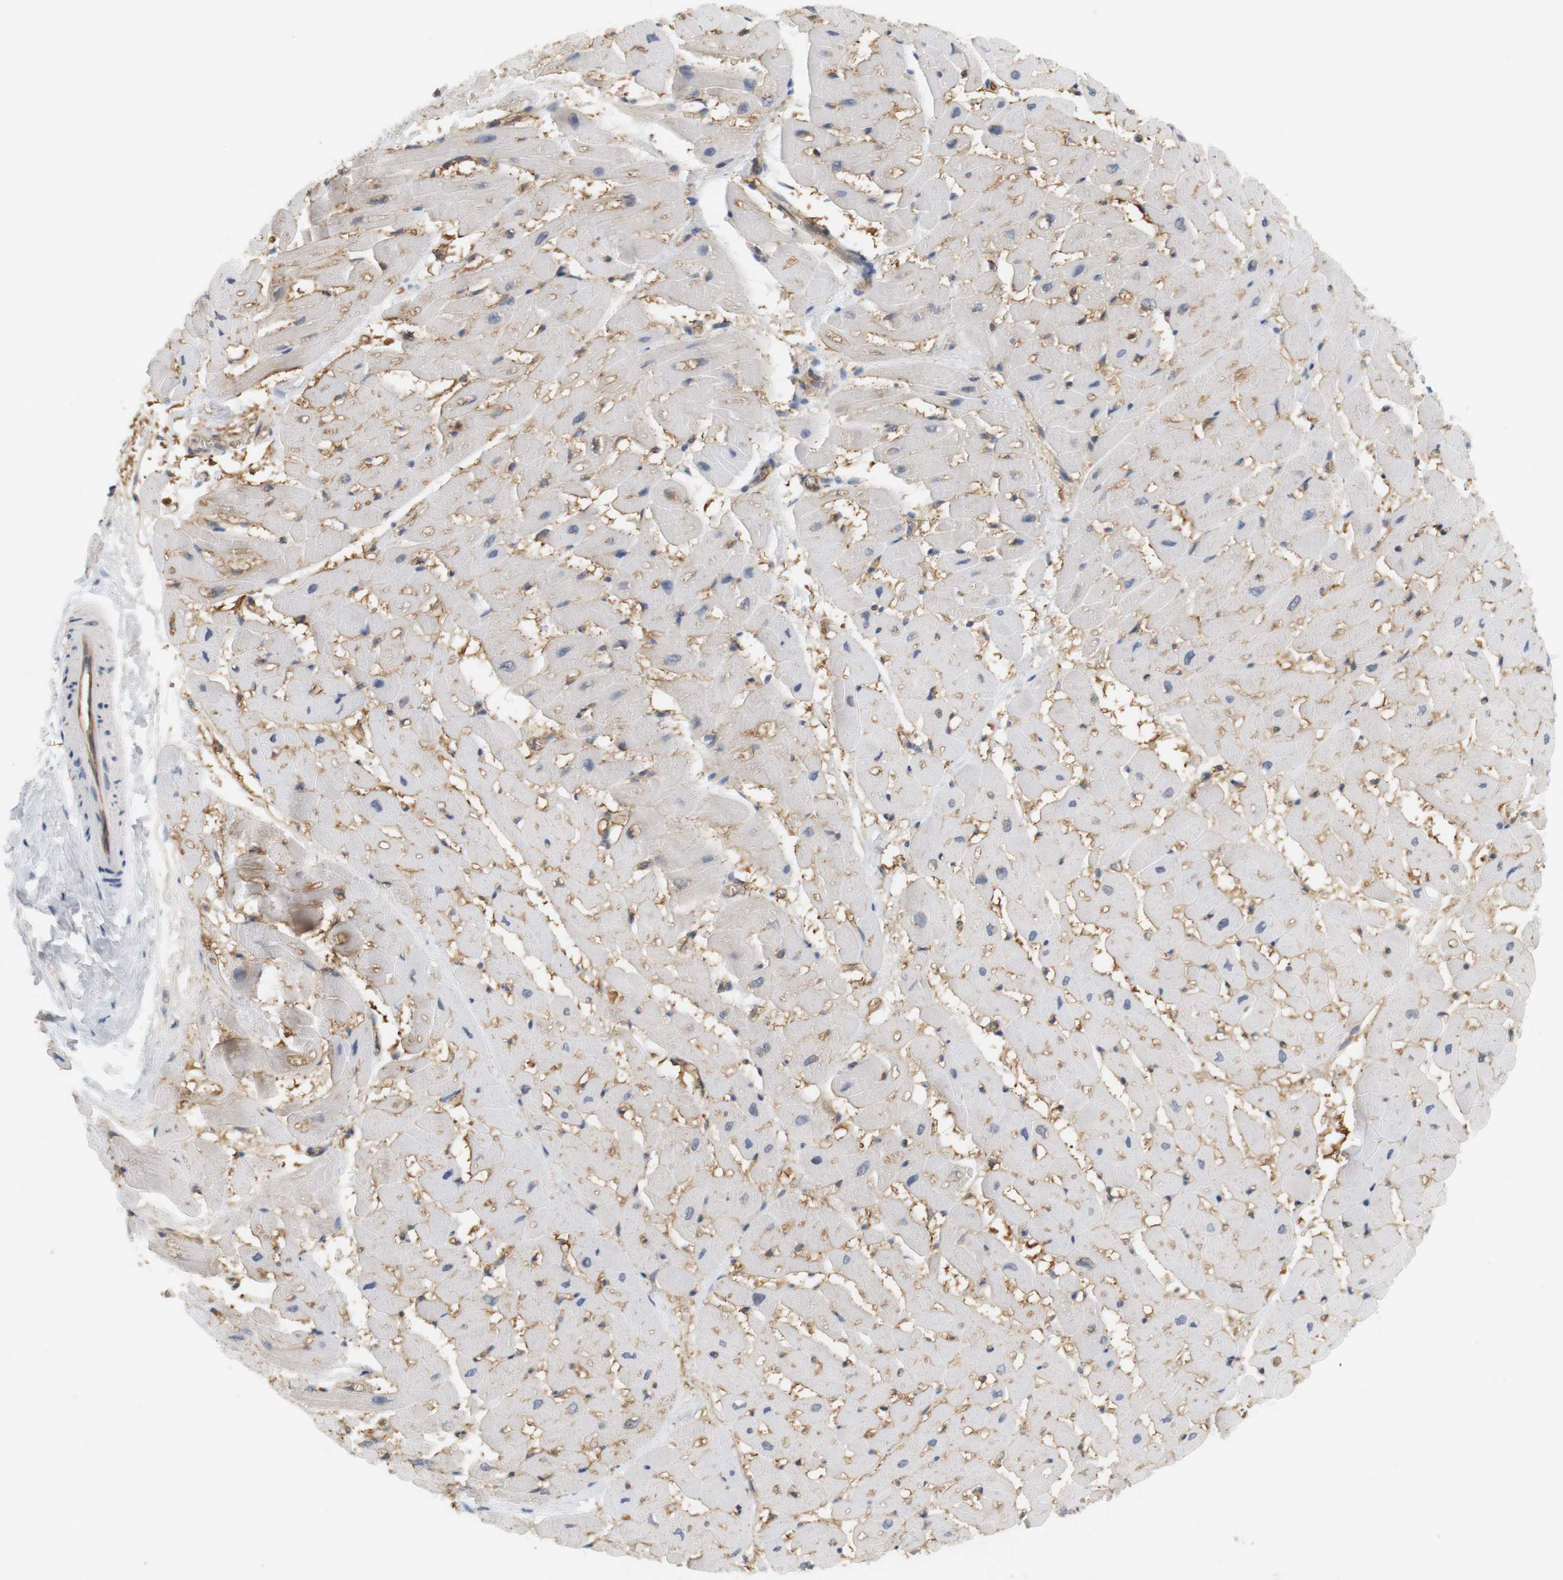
{"staining": {"intensity": "weak", "quantity": ">75%", "location": "cytoplasmic/membranous"}, "tissue": "heart muscle", "cell_type": "Cardiomyocytes", "image_type": "normal", "snomed": [{"axis": "morphology", "description": "Normal tissue, NOS"}, {"axis": "topography", "description": "Heart"}], "caption": "IHC micrograph of benign heart muscle: heart muscle stained using immunohistochemistry shows low levels of weak protein expression localized specifically in the cytoplasmic/membranous of cardiomyocytes, appearing as a cytoplasmic/membranous brown color.", "gene": "OSR1", "patient": {"sex": "male", "age": 45}}